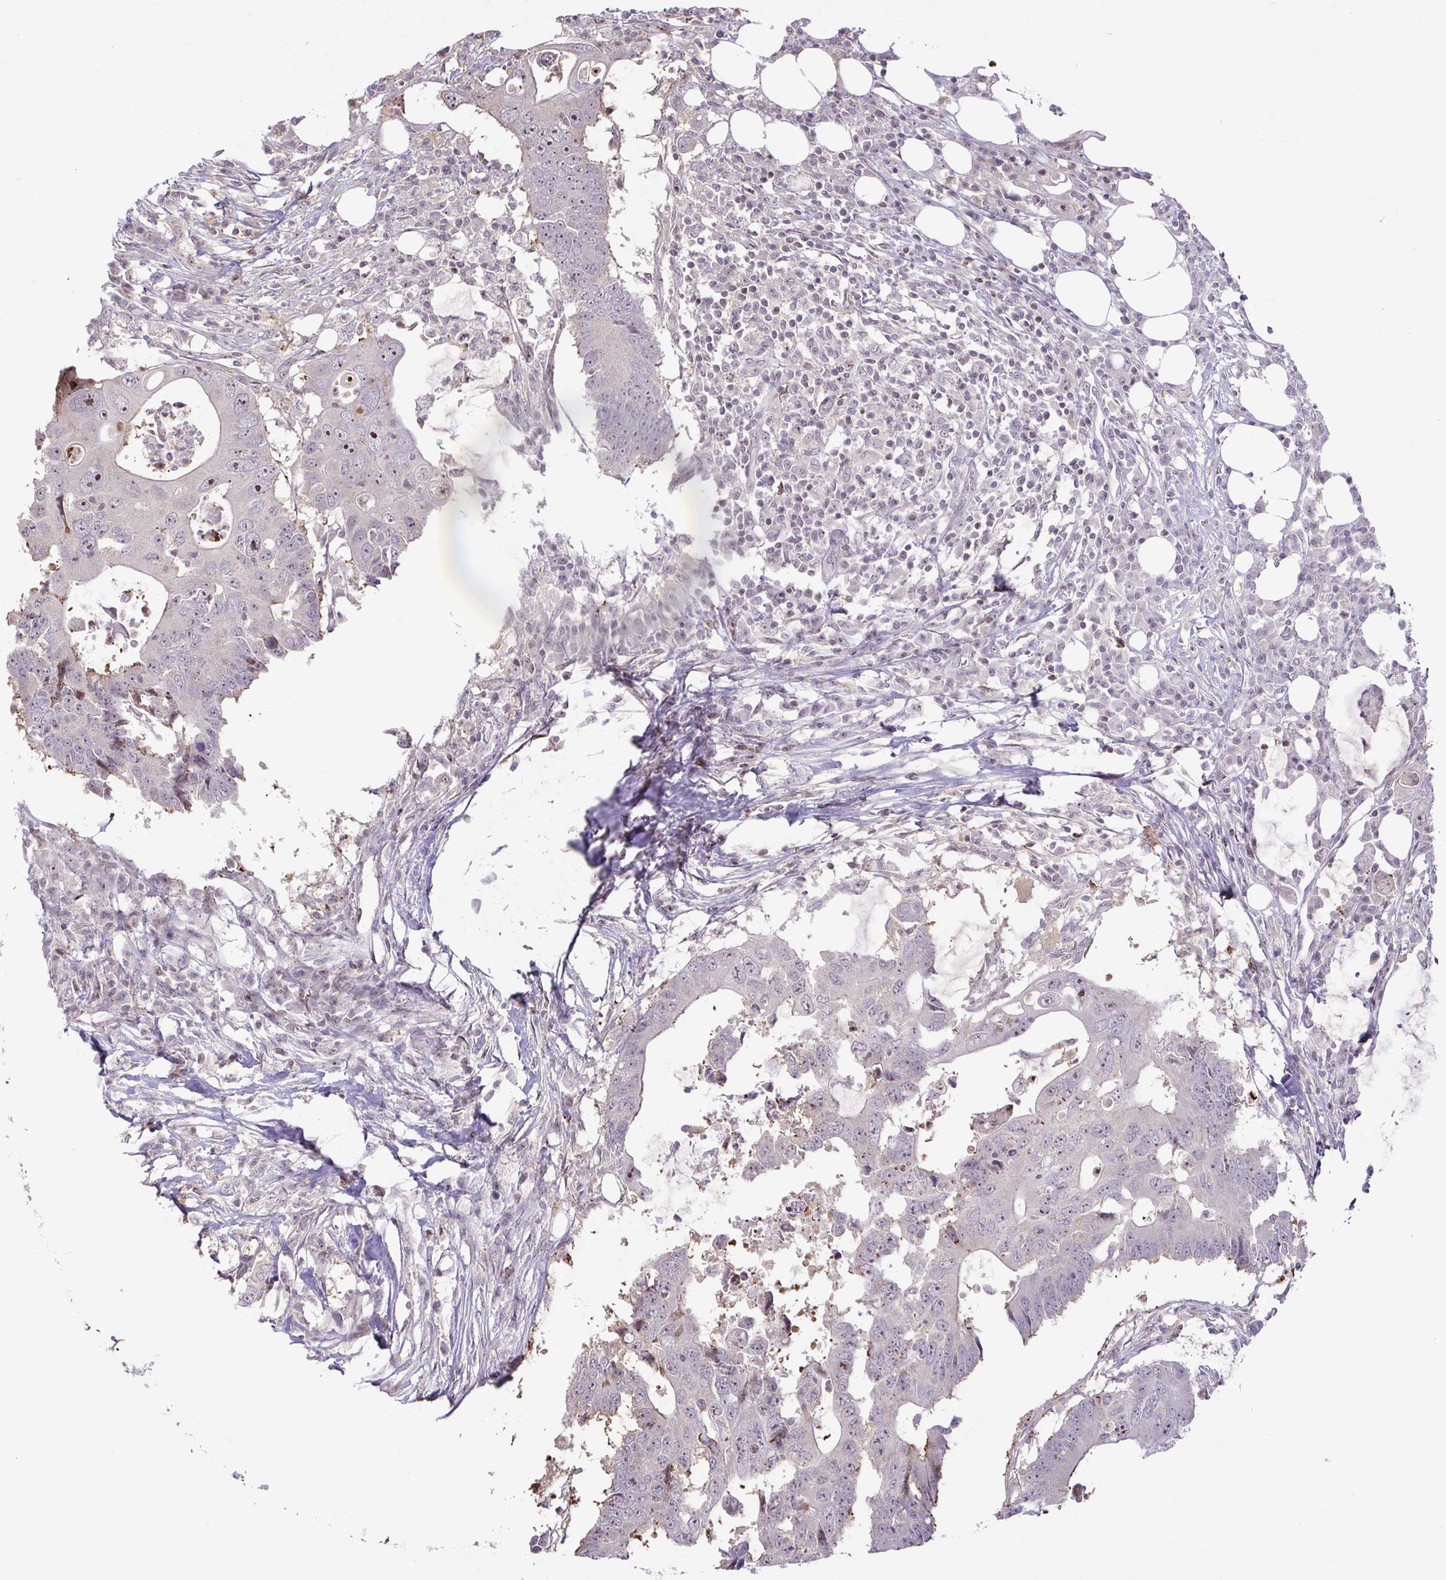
{"staining": {"intensity": "moderate", "quantity": "<25%", "location": "nuclear"}, "tissue": "colorectal cancer", "cell_type": "Tumor cells", "image_type": "cancer", "snomed": [{"axis": "morphology", "description": "Adenocarcinoma, NOS"}, {"axis": "topography", "description": "Colon"}], "caption": "Adenocarcinoma (colorectal) stained with a brown dye displays moderate nuclear positive expression in approximately <25% of tumor cells.", "gene": "RSL24D1", "patient": {"sex": "male", "age": 71}}